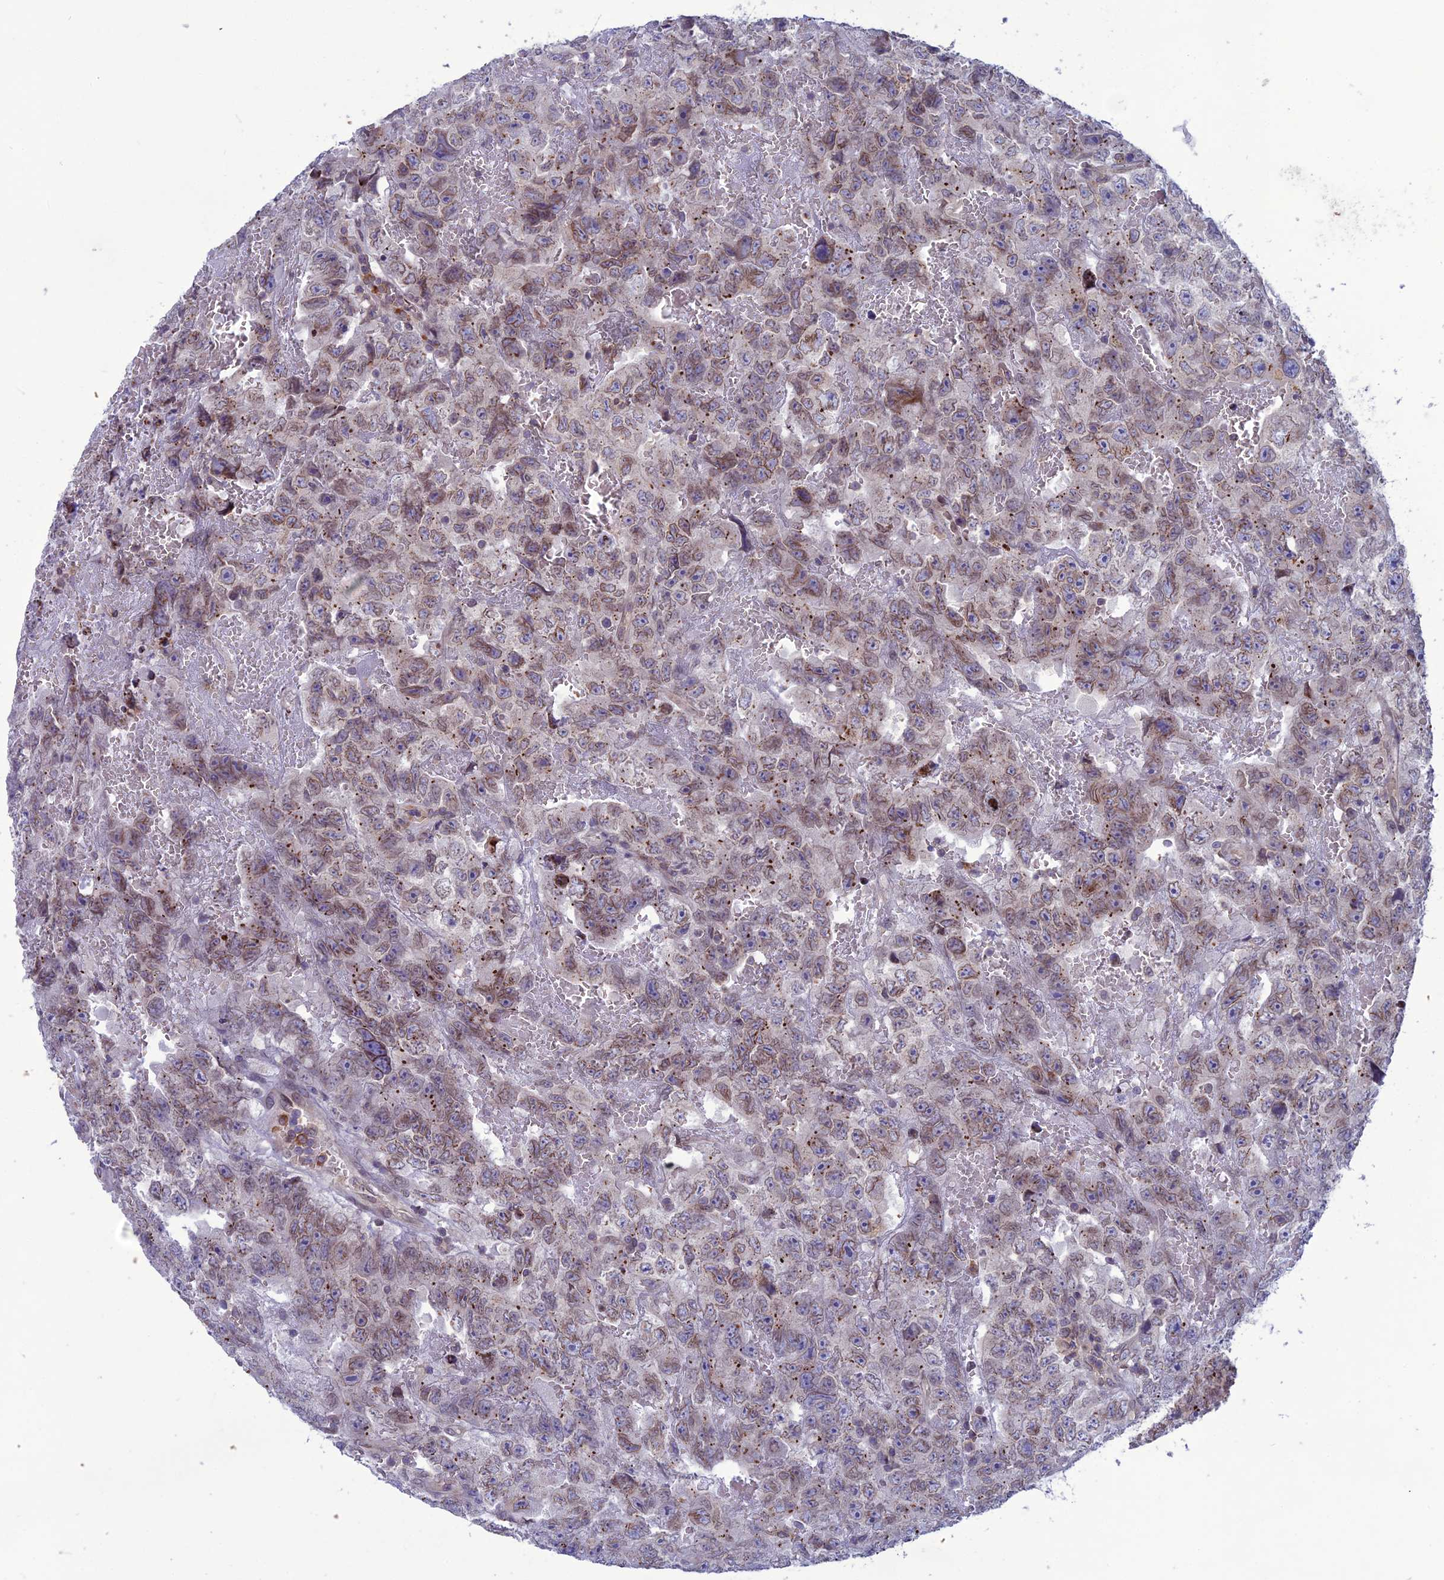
{"staining": {"intensity": "moderate", "quantity": "25%-75%", "location": "cytoplasmic/membranous,nuclear"}, "tissue": "testis cancer", "cell_type": "Tumor cells", "image_type": "cancer", "snomed": [{"axis": "morphology", "description": "Carcinoma, Embryonal, NOS"}, {"axis": "topography", "description": "Testis"}], "caption": "Immunohistochemical staining of embryonal carcinoma (testis) displays moderate cytoplasmic/membranous and nuclear protein staining in about 25%-75% of tumor cells.", "gene": "WDR46", "patient": {"sex": "male", "age": 45}}